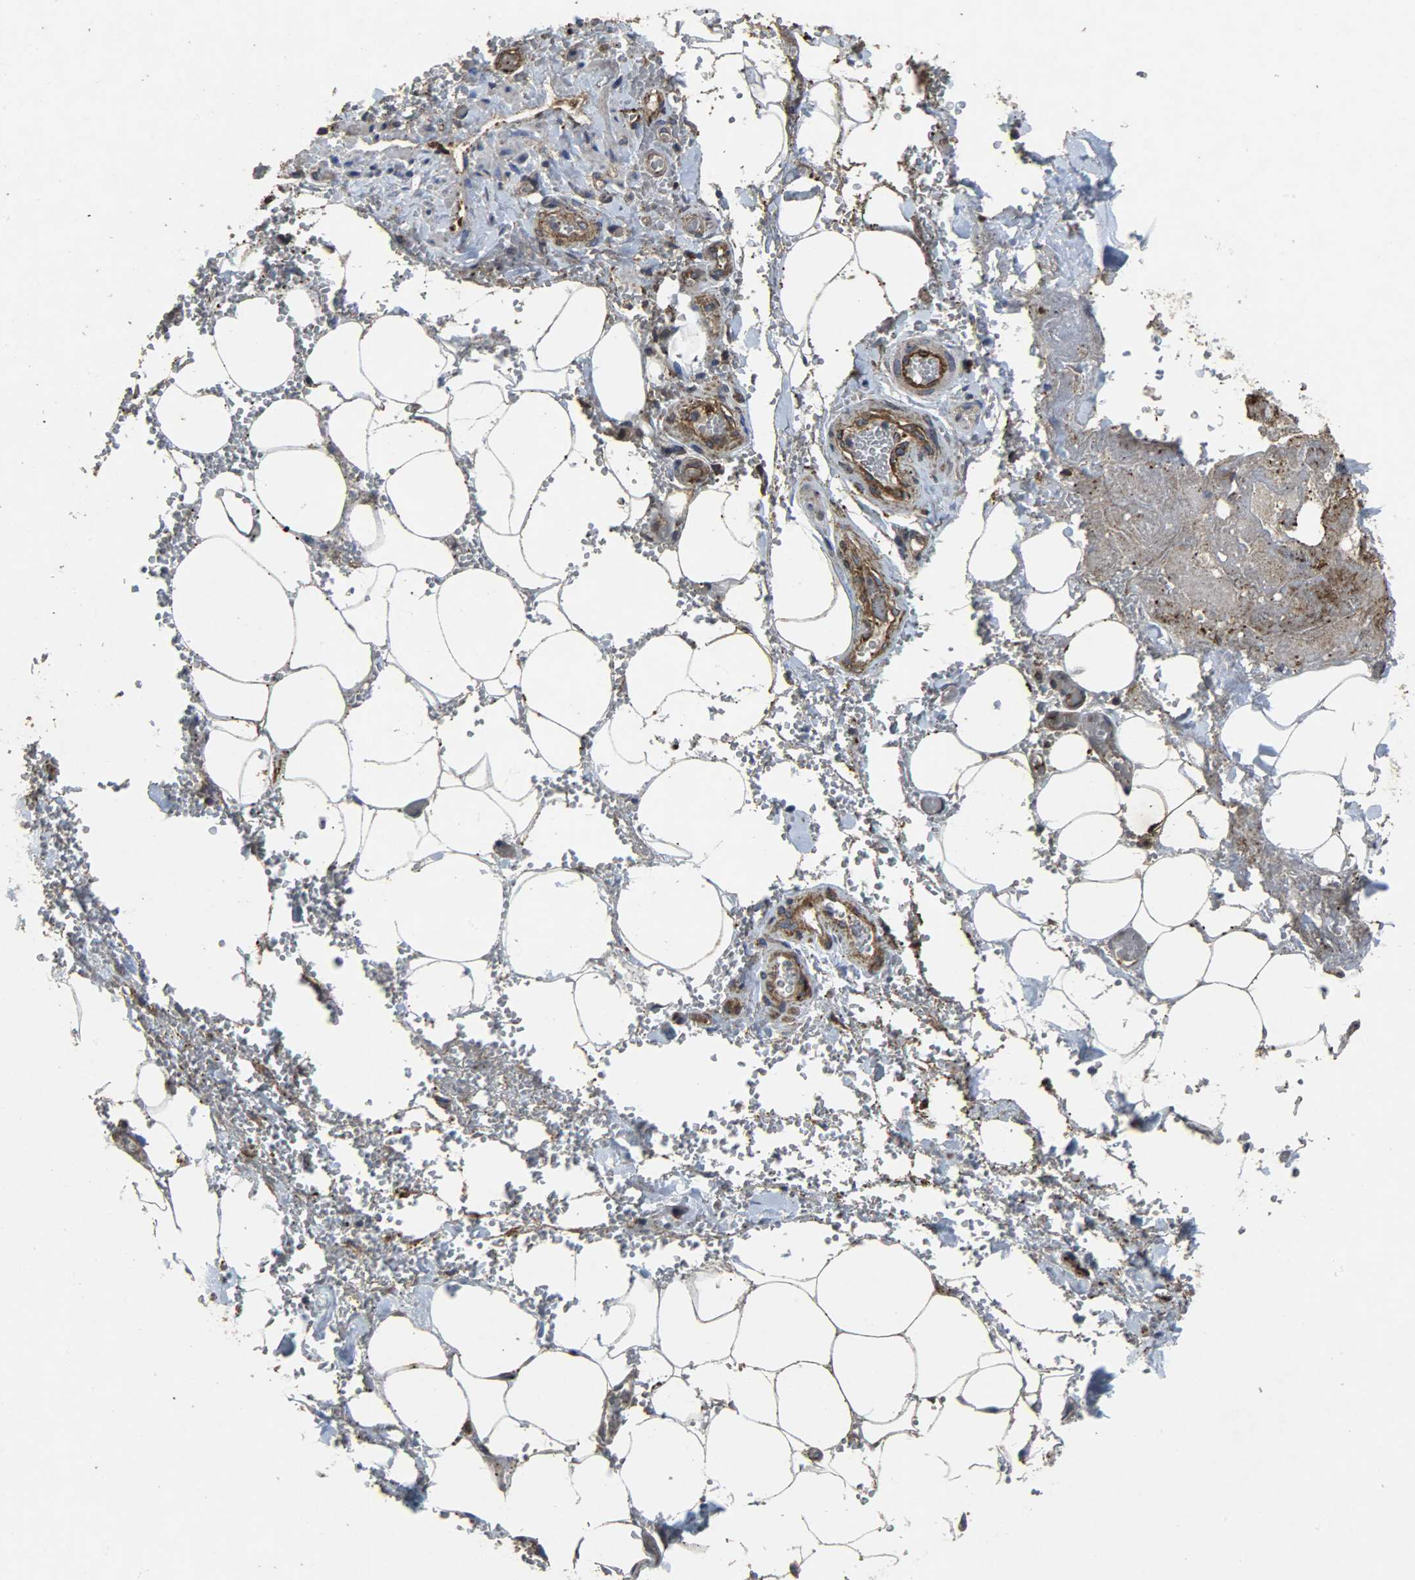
{"staining": {"intensity": "weak", "quantity": "25%-75%", "location": "cytoplasmic/membranous"}, "tissue": "adipose tissue", "cell_type": "Adipocytes", "image_type": "normal", "snomed": [{"axis": "morphology", "description": "Normal tissue, NOS"}, {"axis": "morphology", "description": "Cholangiocarcinoma"}, {"axis": "topography", "description": "Liver"}, {"axis": "topography", "description": "Peripheral nerve tissue"}], "caption": "Immunohistochemistry (IHC) photomicrograph of unremarkable adipose tissue: adipose tissue stained using immunohistochemistry reveals low levels of weak protein expression localized specifically in the cytoplasmic/membranous of adipocytes, appearing as a cytoplasmic/membranous brown color.", "gene": "TPM4", "patient": {"sex": "male", "age": 50}}